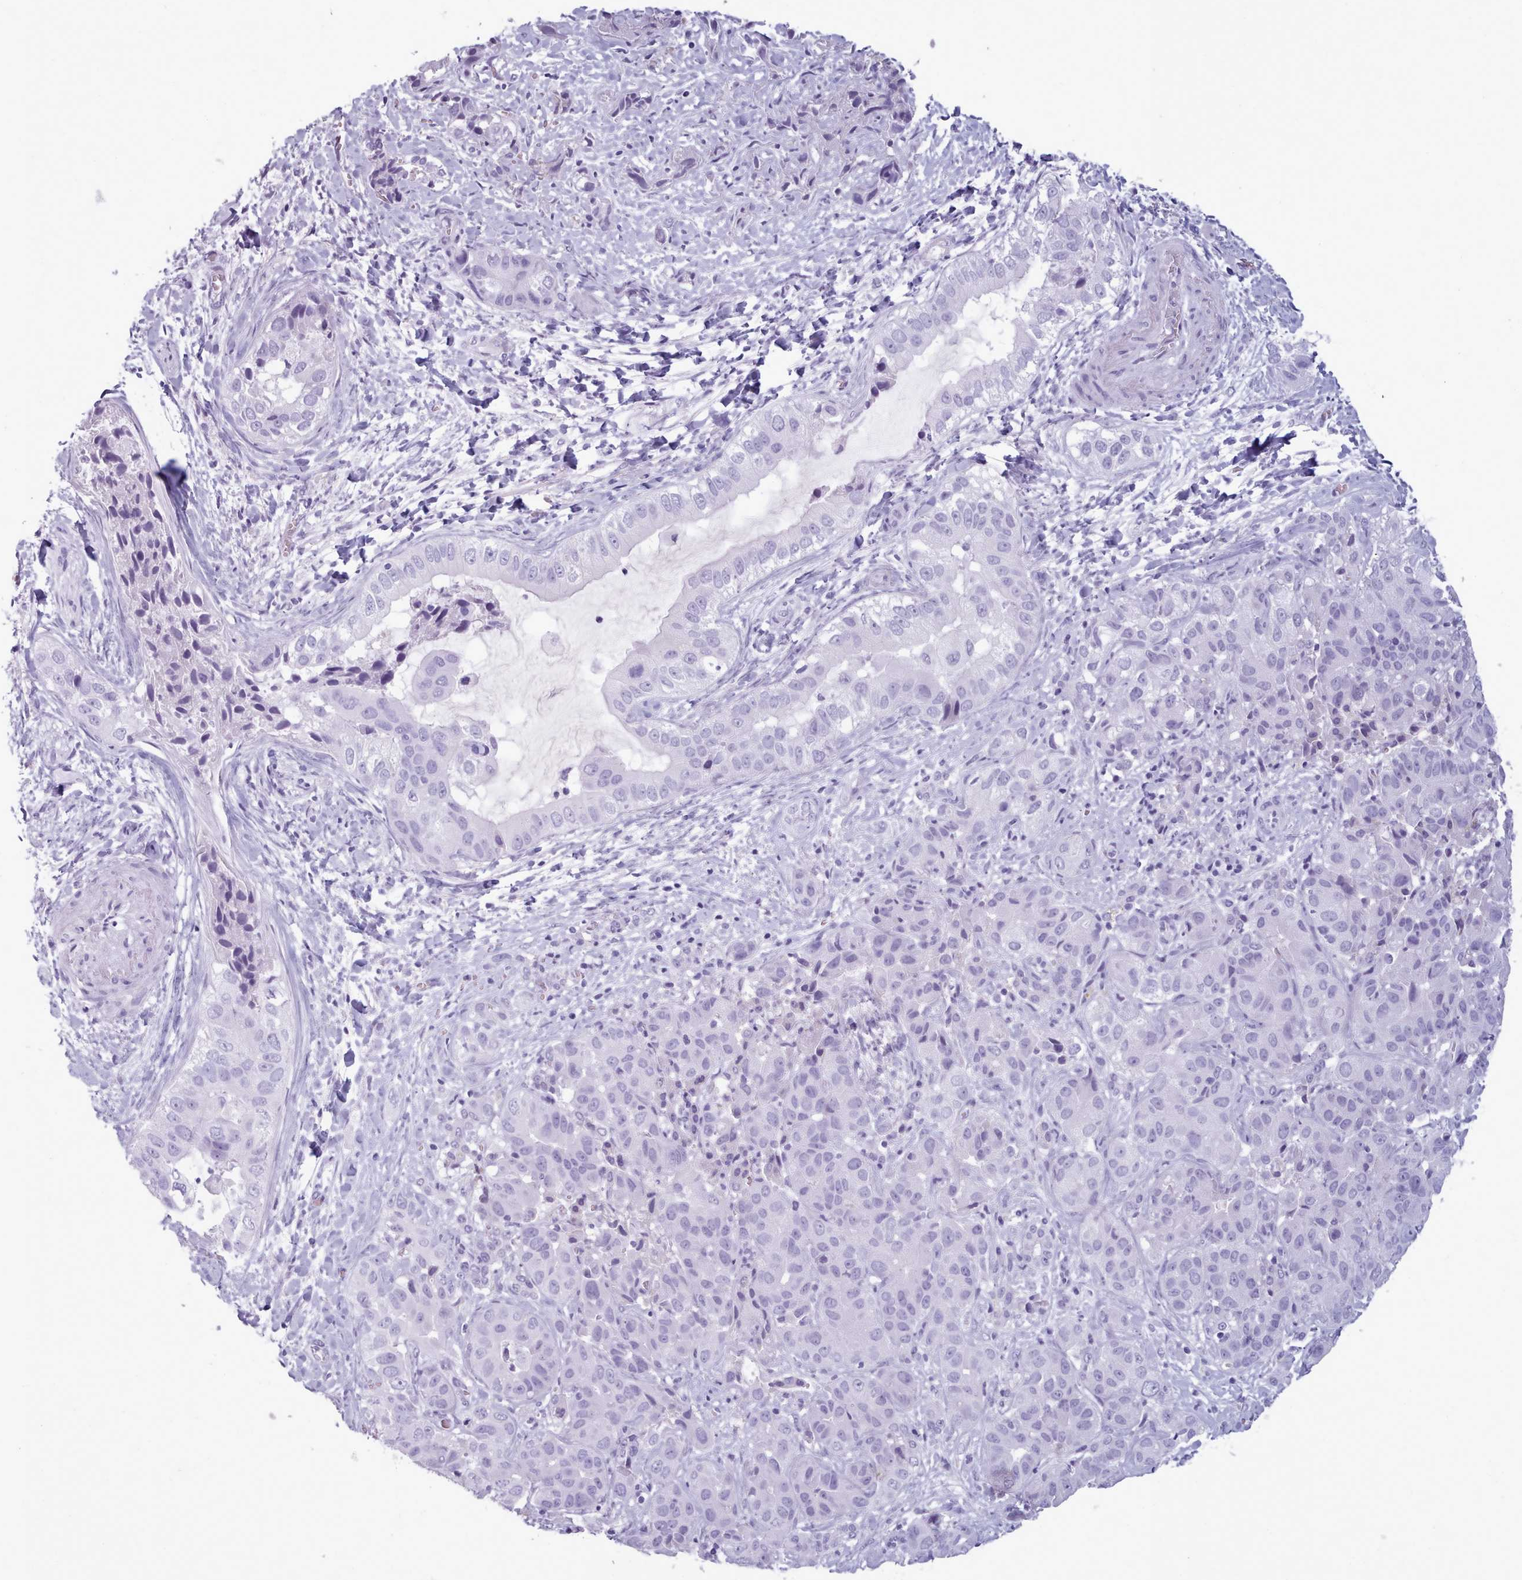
{"staining": {"intensity": "negative", "quantity": "none", "location": "none"}, "tissue": "liver cancer", "cell_type": "Tumor cells", "image_type": "cancer", "snomed": [{"axis": "morphology", "description": "Cholangiocarcinoma"}, {"axis": "topography", "description": "Liver"}], "caption": "Tumor cells are negative for brown protein staining in cholangiocarcinoma (liver). (Brightfield microscopy of DAB (3,3'-diaminobenzidine) immunohistochemistry at high magnification).", "gene": "ZNF43", "patient": {"sex": "female", "age": 52}}